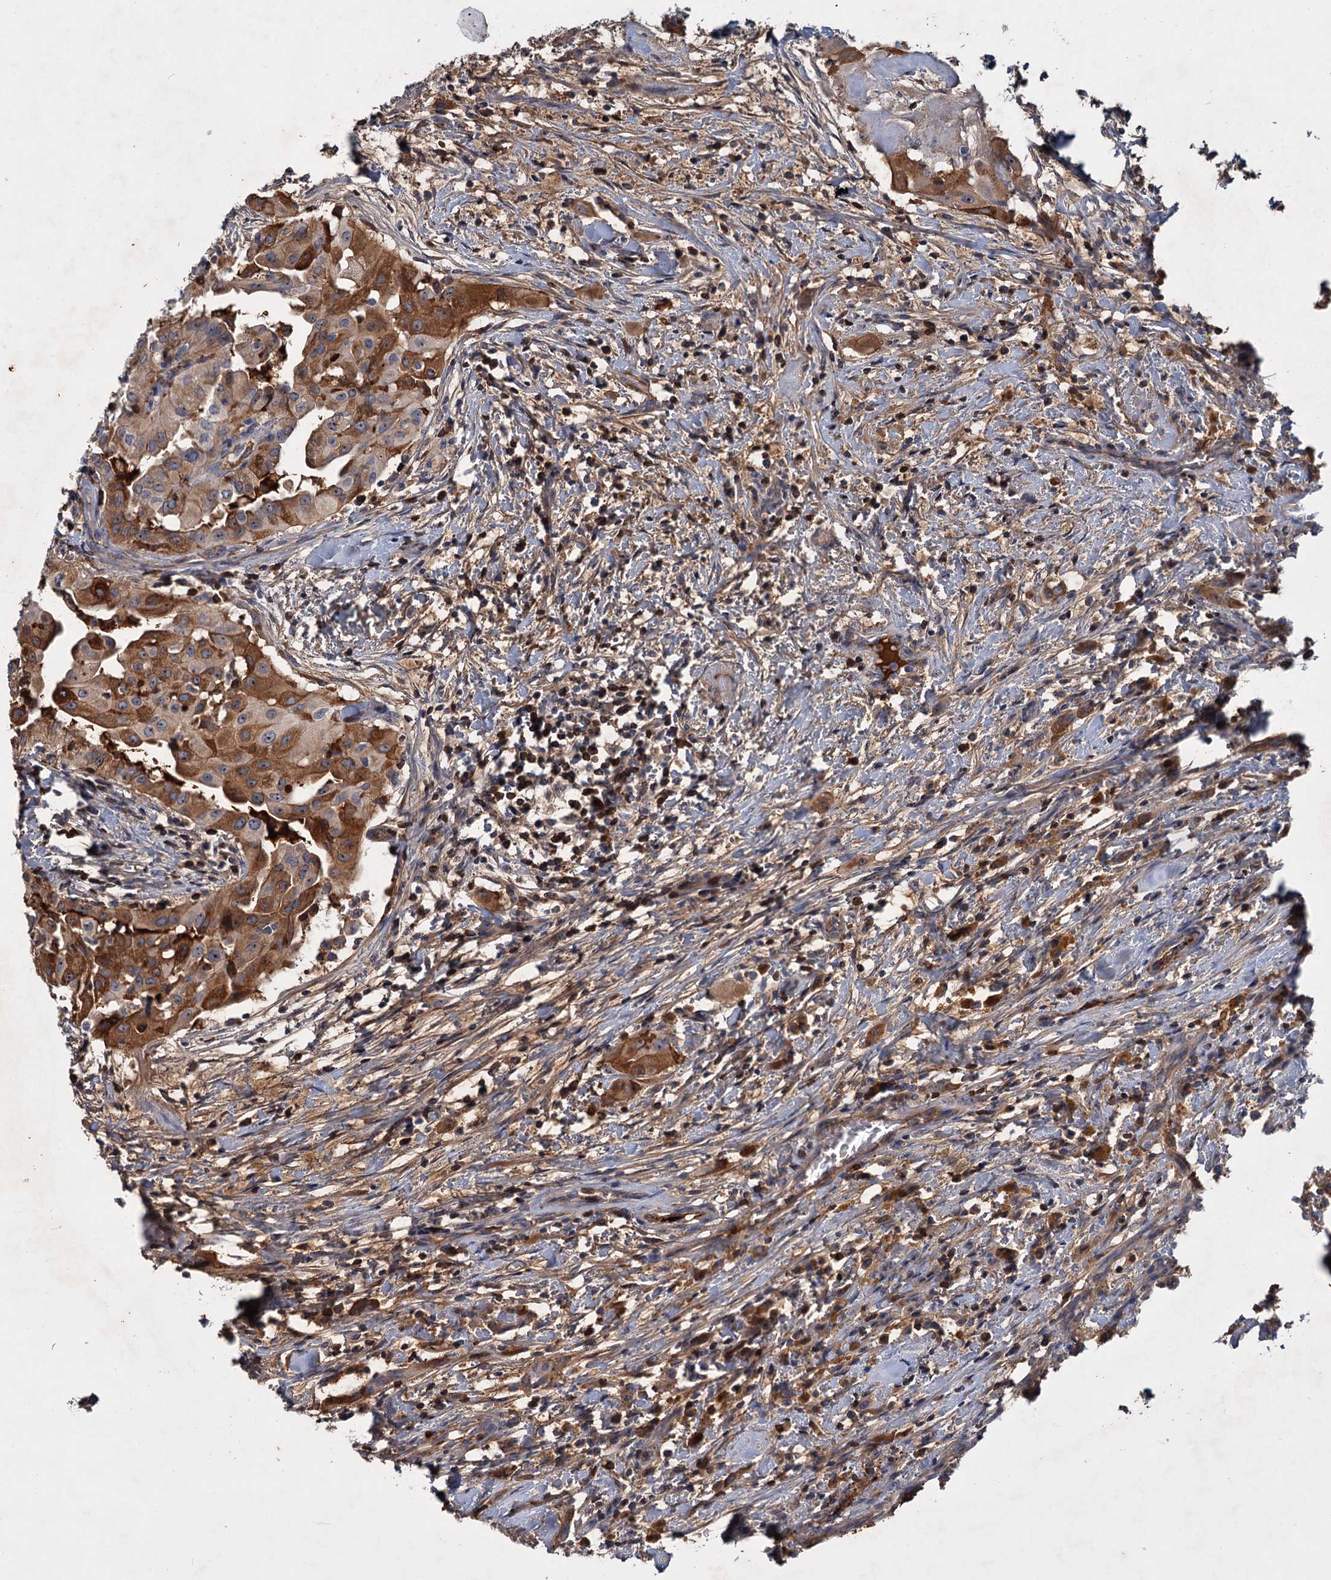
{"staining": {"intensity": "moderate", "quantity": ">75%", "location": "cytoplasmic/membranous"}, "tissue": "thyroid cancer", "cell_type": "Tumor cells", "image_type": "cancer", "snomed": [{"axis": "morphology", "description": "Papillary adenocarcinoma, NOS"}, {"axis": "topography", "description": "Thyroid gland"}], "caption": "This image displays IHC staining of human thyroid cancer, with medium moderate cytoplasmic/membranous expression in about >75% of tumor cells.", "gene": "CHRD", "patient": {"sex": "female", "age": 59}}